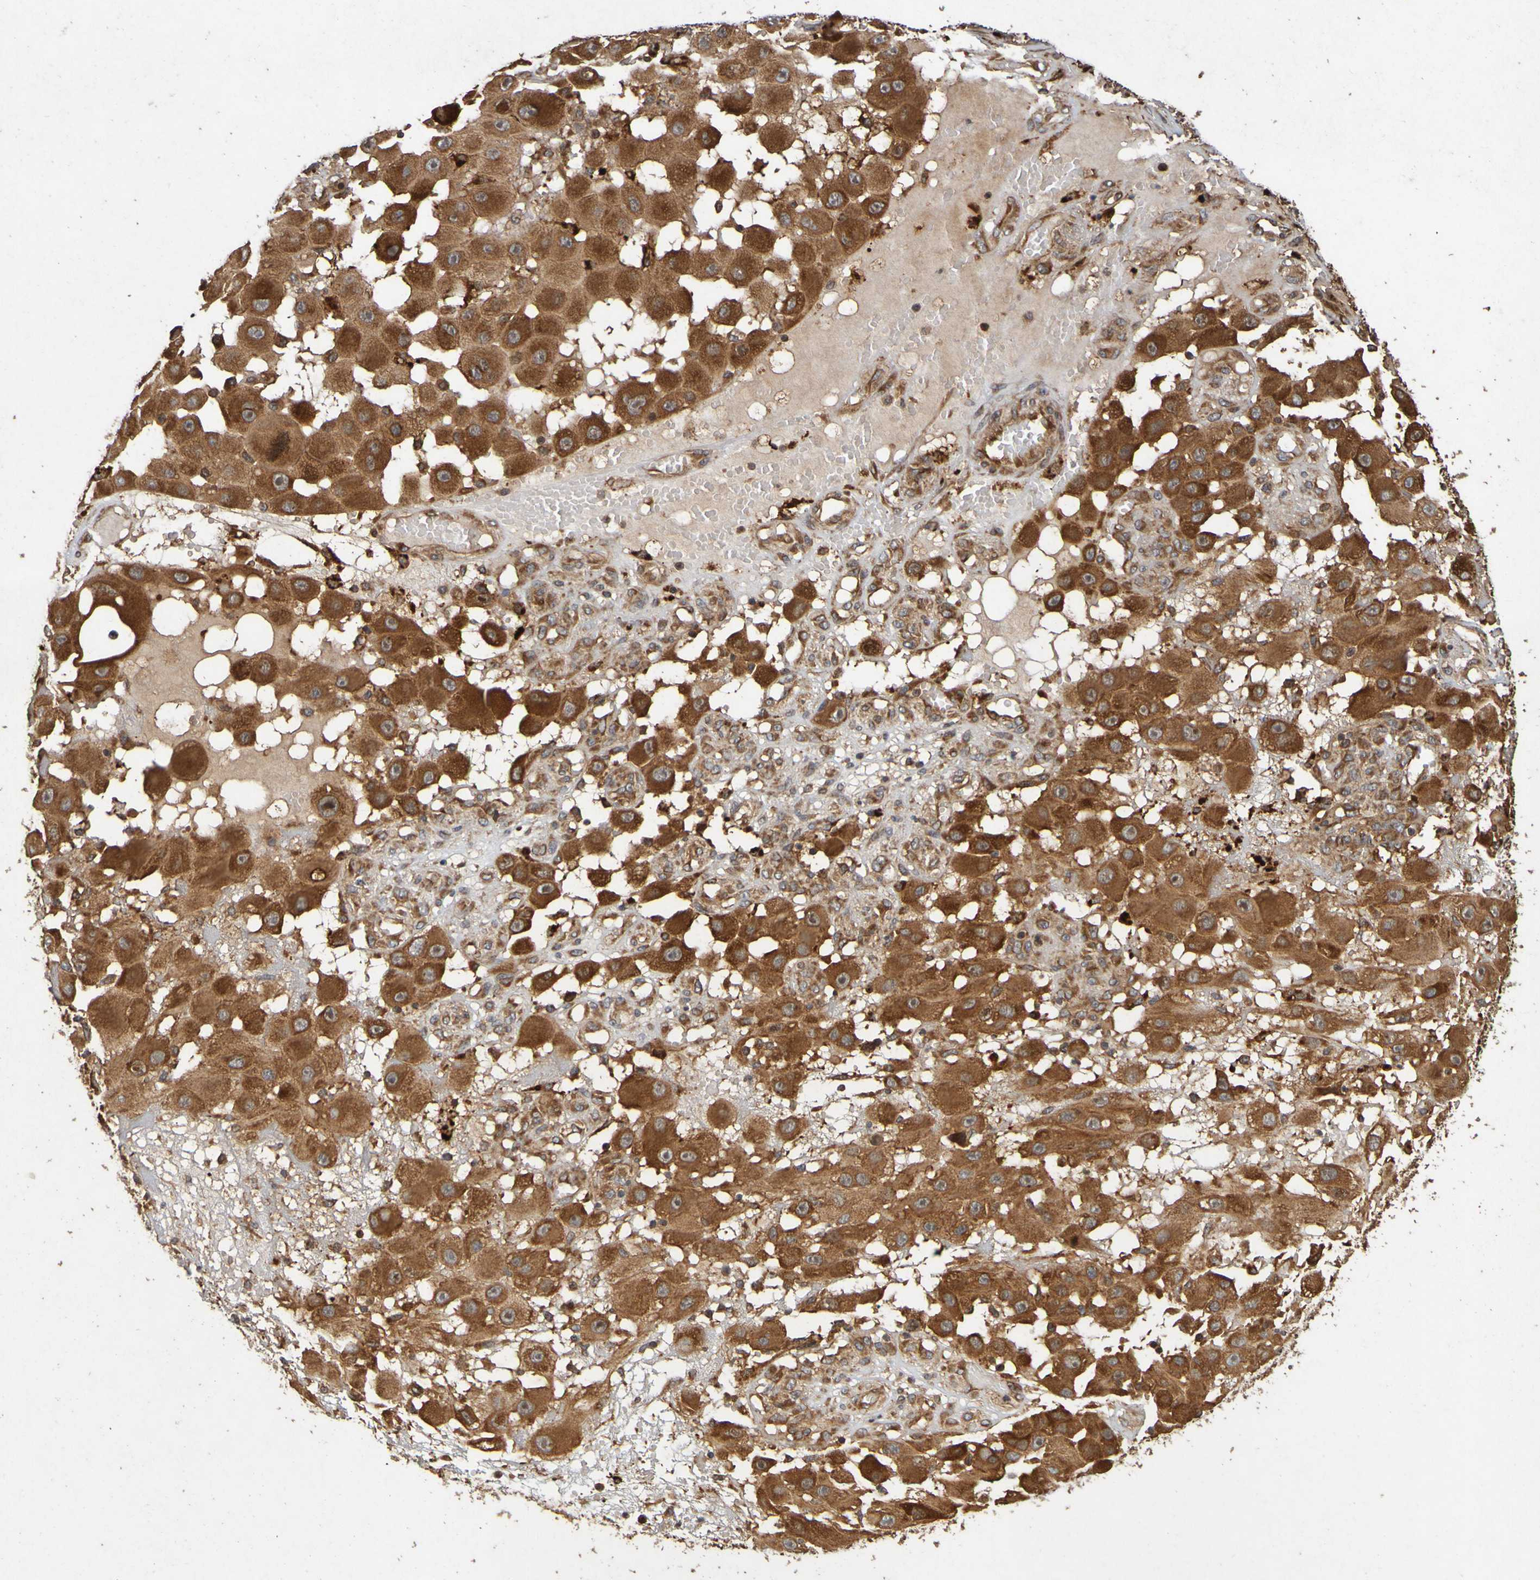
{"staining": {"intensity": "strong", "quantity": ">75%", "location": "cytoplasmic/membranous"}, "tissue": "melanoma", "cell_type": "Tumor cells", "image_type": "cancer", "snomed": [{"axis": "morphology", "description": "Malignant melanoma, NOS"}, {"axis": "topography", "description": "Skin"}], "caption": "Immunohistochemical staining of melanoma shows strong cytoplasmic/membranous protein expression in about >75% of tumor cells. Using DAB (brown) and hematoxylin (blue) stains, captured at high magnification using brightfield microscopy.", "gene": "OCRL", "patient": {"sex": "female", "age": 81}}